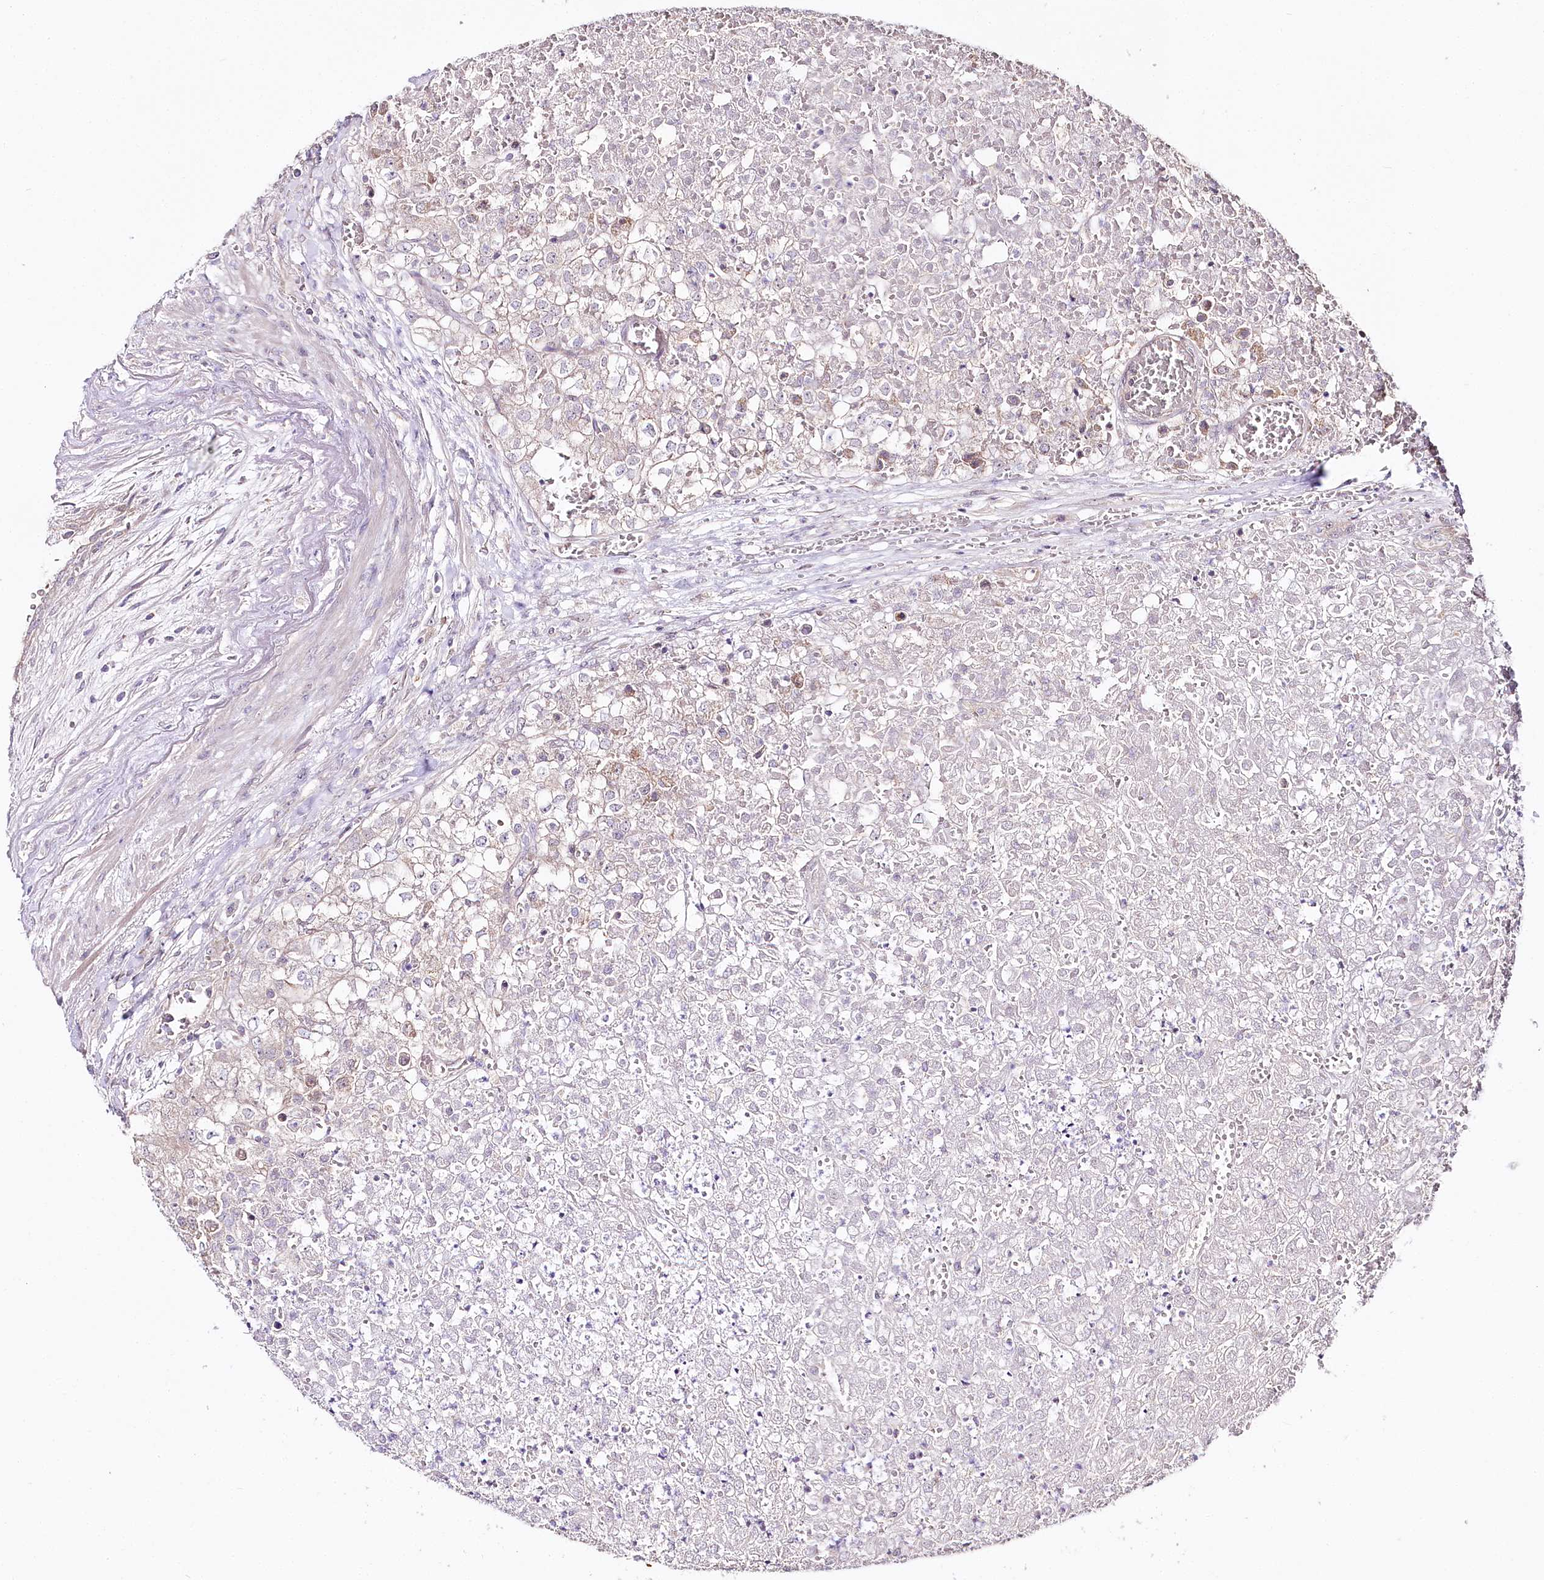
{"staining": {"intensity": "negative", "quantity": "none", "location": "none"}, "tissue": "renal cancer", "cell_type": "Tumor cells", "image_type": "cancer", "snomed": [{"axis": "morphology", "description": "Adenocarcinoma, NOS"}, {"axis": "topography", "description": "Kidney"}], "caption": "The image displays no staining of tumor cells in renal cancer (adenocarcinoma).", "gene": "ZNF226", "patient": {"sex": "female", "age": 54}}